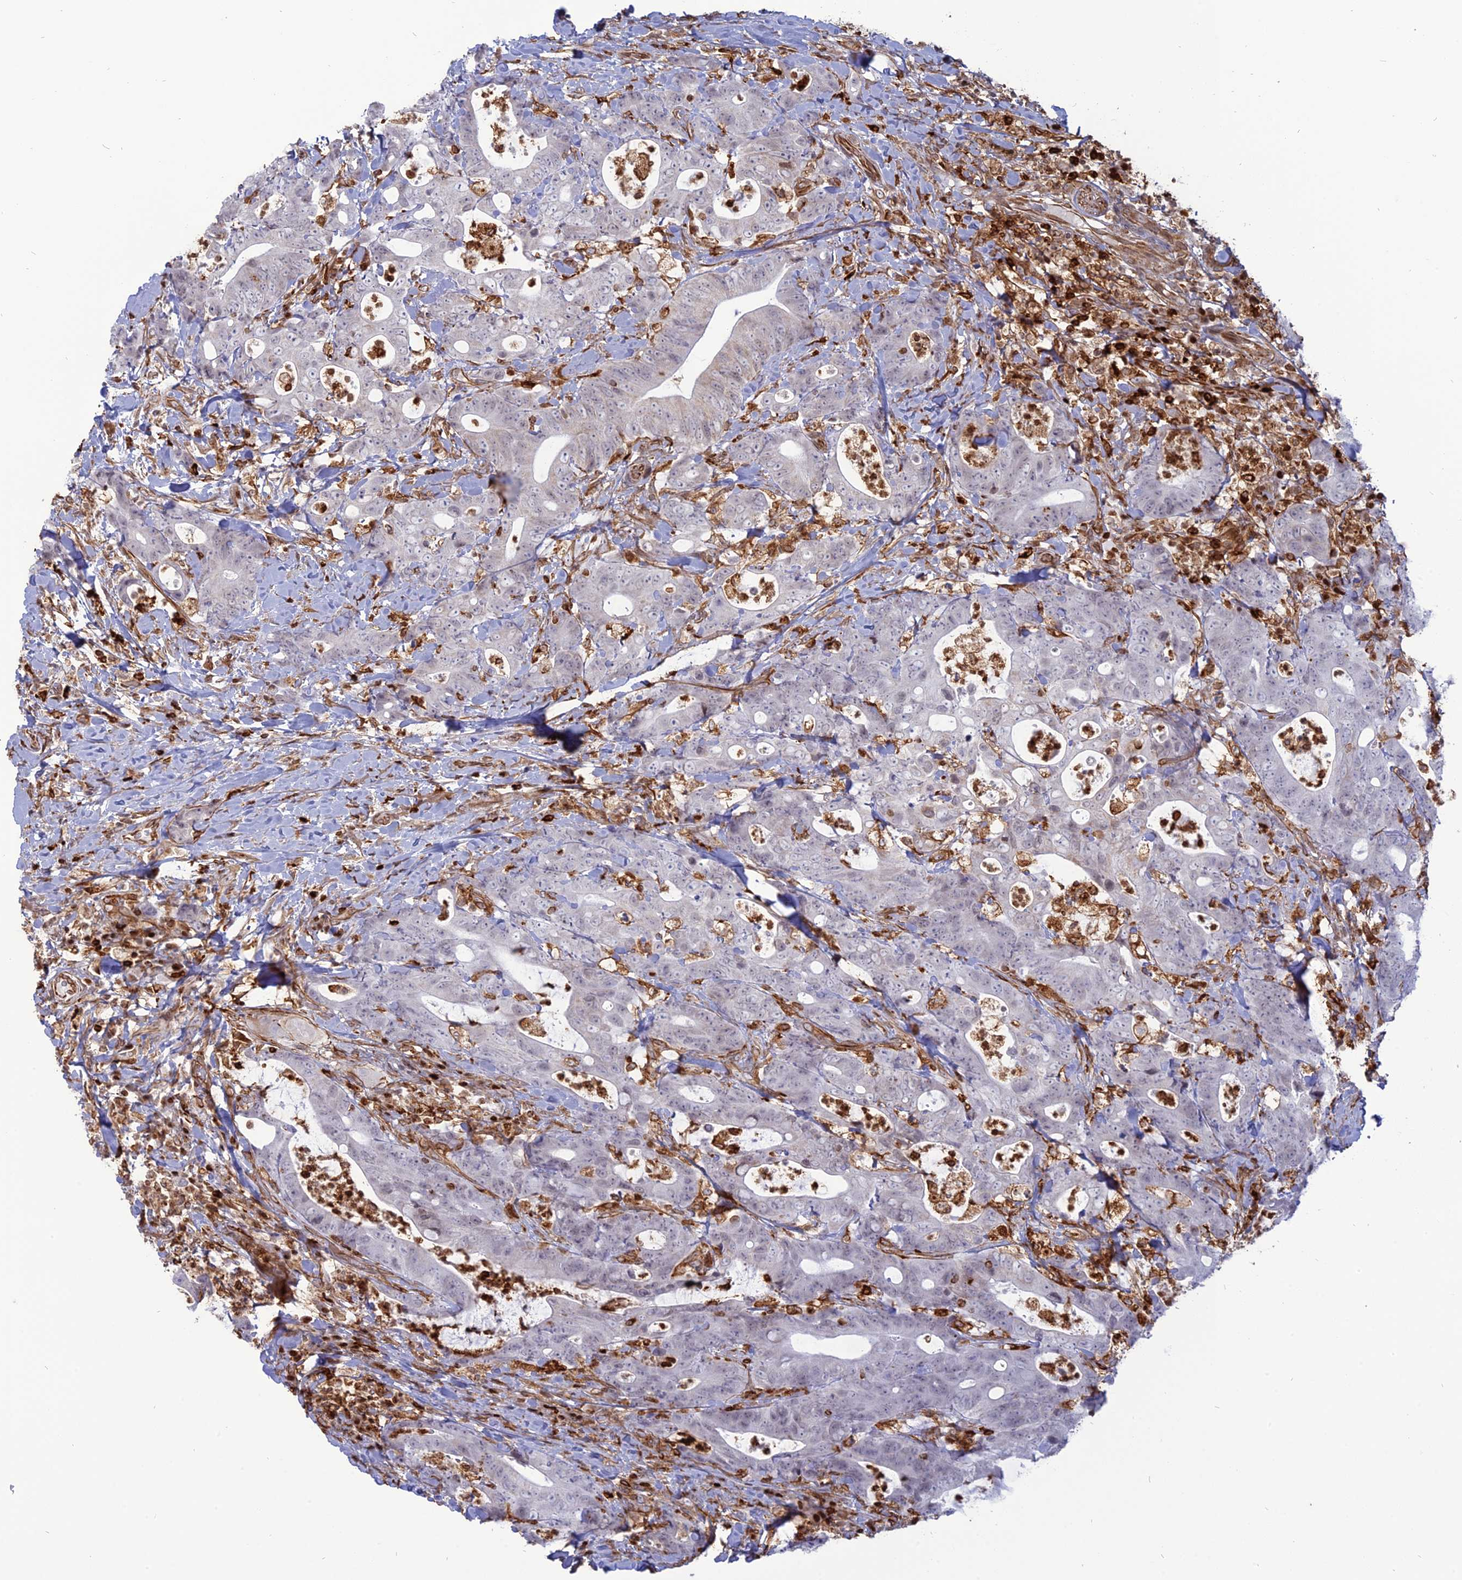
{"staining": {"intensity": "negative", "quantity": "none", "location": "none"}, "tissue": "colorectal cancer", "cell_type": "Tumor cells", "image_type": "cancer", "snomed": [{"axis": "morphology", "description": "Adenocarcinoma, NOS"}, {"axis": "topography", "description": "Colon"}], "caption": "Colorectal cancer stained for a protein using IHC exhibits no positivity tumor cells.", "gene": "APOBR", "patient": {"sex": "female", "age": 82}}